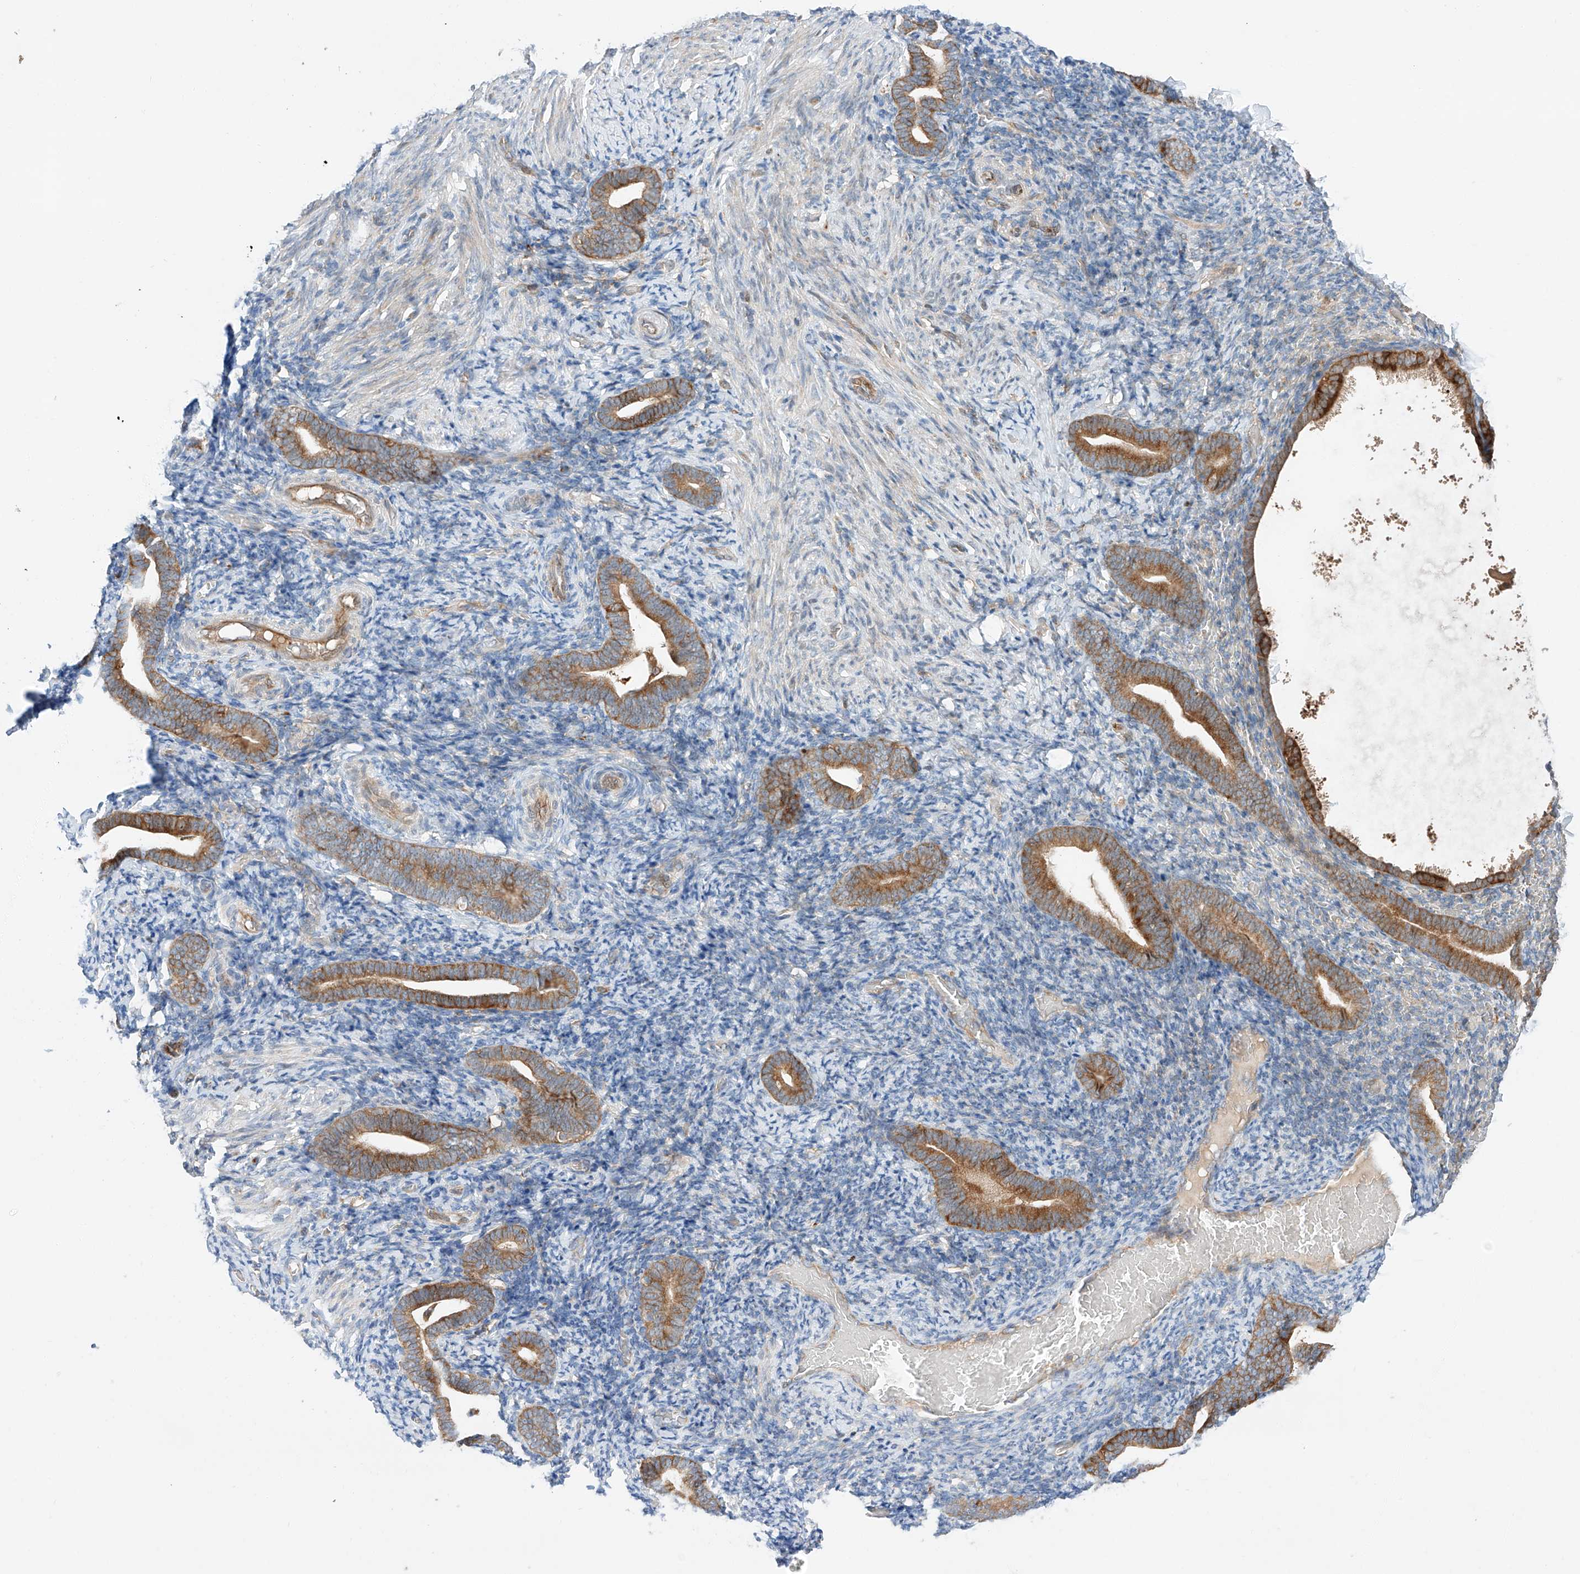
{"staining": {"intensity": "moderate", "quantity": "25%-75%", "location": "cytoplasmic/membranous"}, "tissue": "endometrium", "cell_type": "Cells in endometrial stroma", "image_type": "normal", "snomed": [{"axis": "morphology", "description": "Normal tissue, NOS"}, {"axis": "topography", "description": "Endometrium"}], "caption": "This photomicrograph demonstrates benign endometrium stained with immunohistochemistry to label a protein in brown. The cytoplasmic/membranous of cells in endometrial stroma show moderate positivity for the protein. Nuclei are counter-stained blue.", "gene": "RUSC1", "patient": {"sex": "female", "age": 51}}